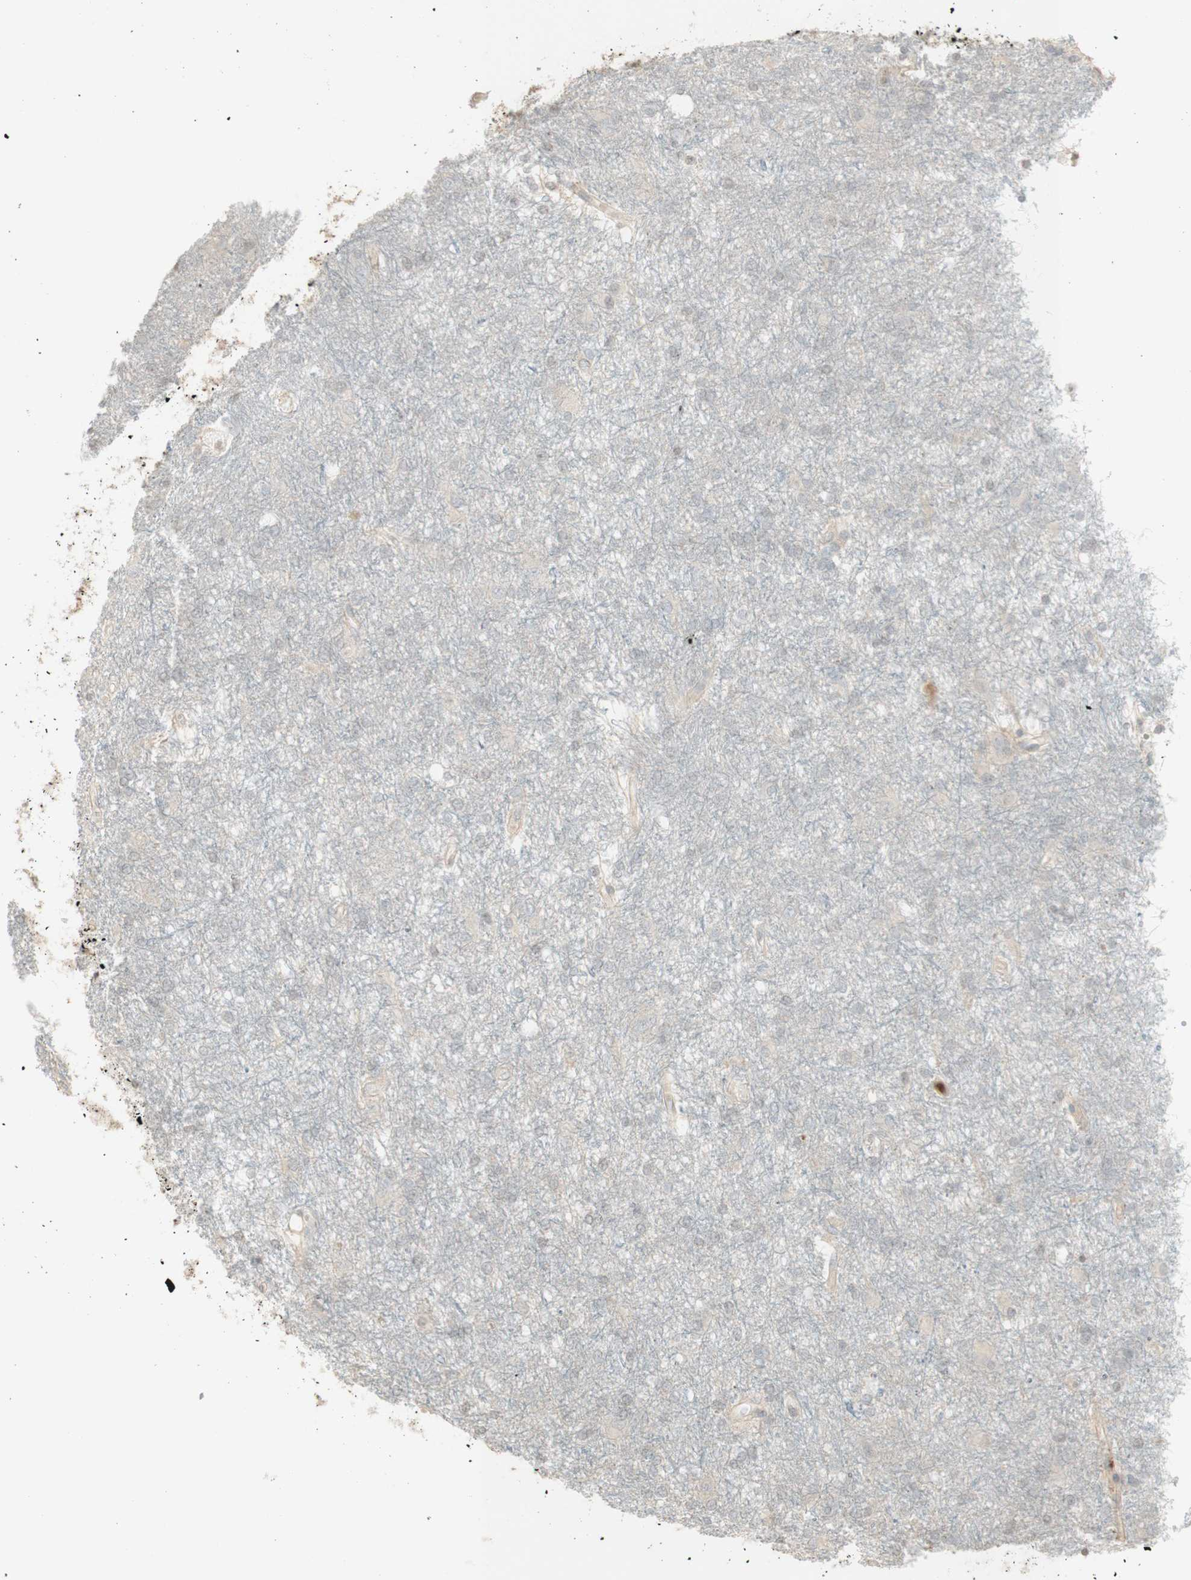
{"staining": {"intensity": "negative", "quantity": "none", "location": "none"}, "tissue": "glioma", "cell_type": "Tumor cells", "image_type": "cancer", "snomed": [{"axis": "morphology", "description": "Glioma, malignant, High grade"}, {"axis": "topography", "description": "Brain"}], "caption": "Tumor cells show no significant staining in malignant glioma (high-grade).", "gene": "NID1", "patient": {"sex": "female", "age": 59}}